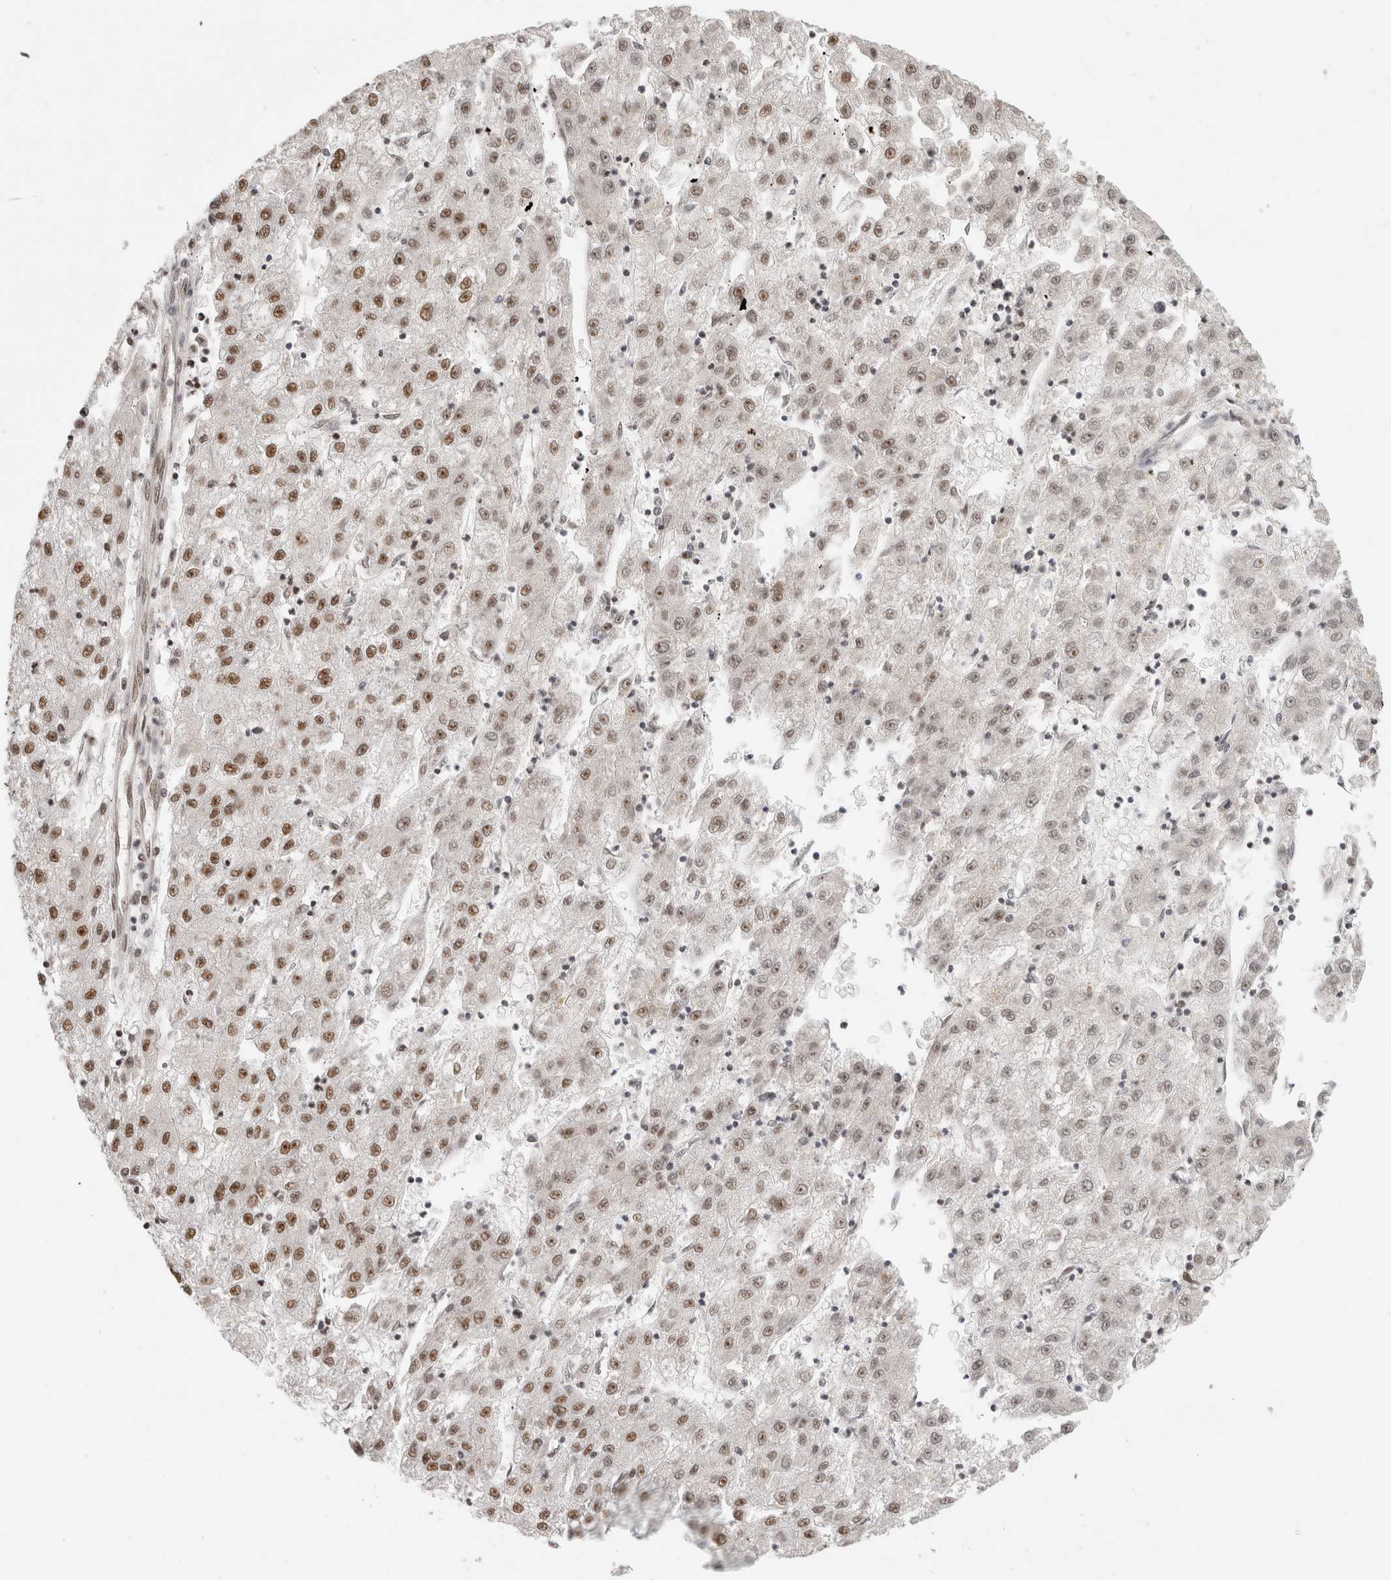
{"staining": {"intensity": "moderate", "quantity": "25%-75%", "location": "nuclear"}, "tissue": "liver cancer", "cell_type": "Tumor cells", "image_type": "cancer", "snomed": [{"axis": "morphology", "description": "Carcinoma, Hepatocellular, NOS"}, {"axis": "topography", "description": "Liver"}], "caption": "Moderate nuclear protein expression is identified in approximately 25%-75% of tumor cells in hepatocellular carcinoma (liver).", "gene": "EBNA1BP2", "patient": {"sex": "male", "age": 72}}